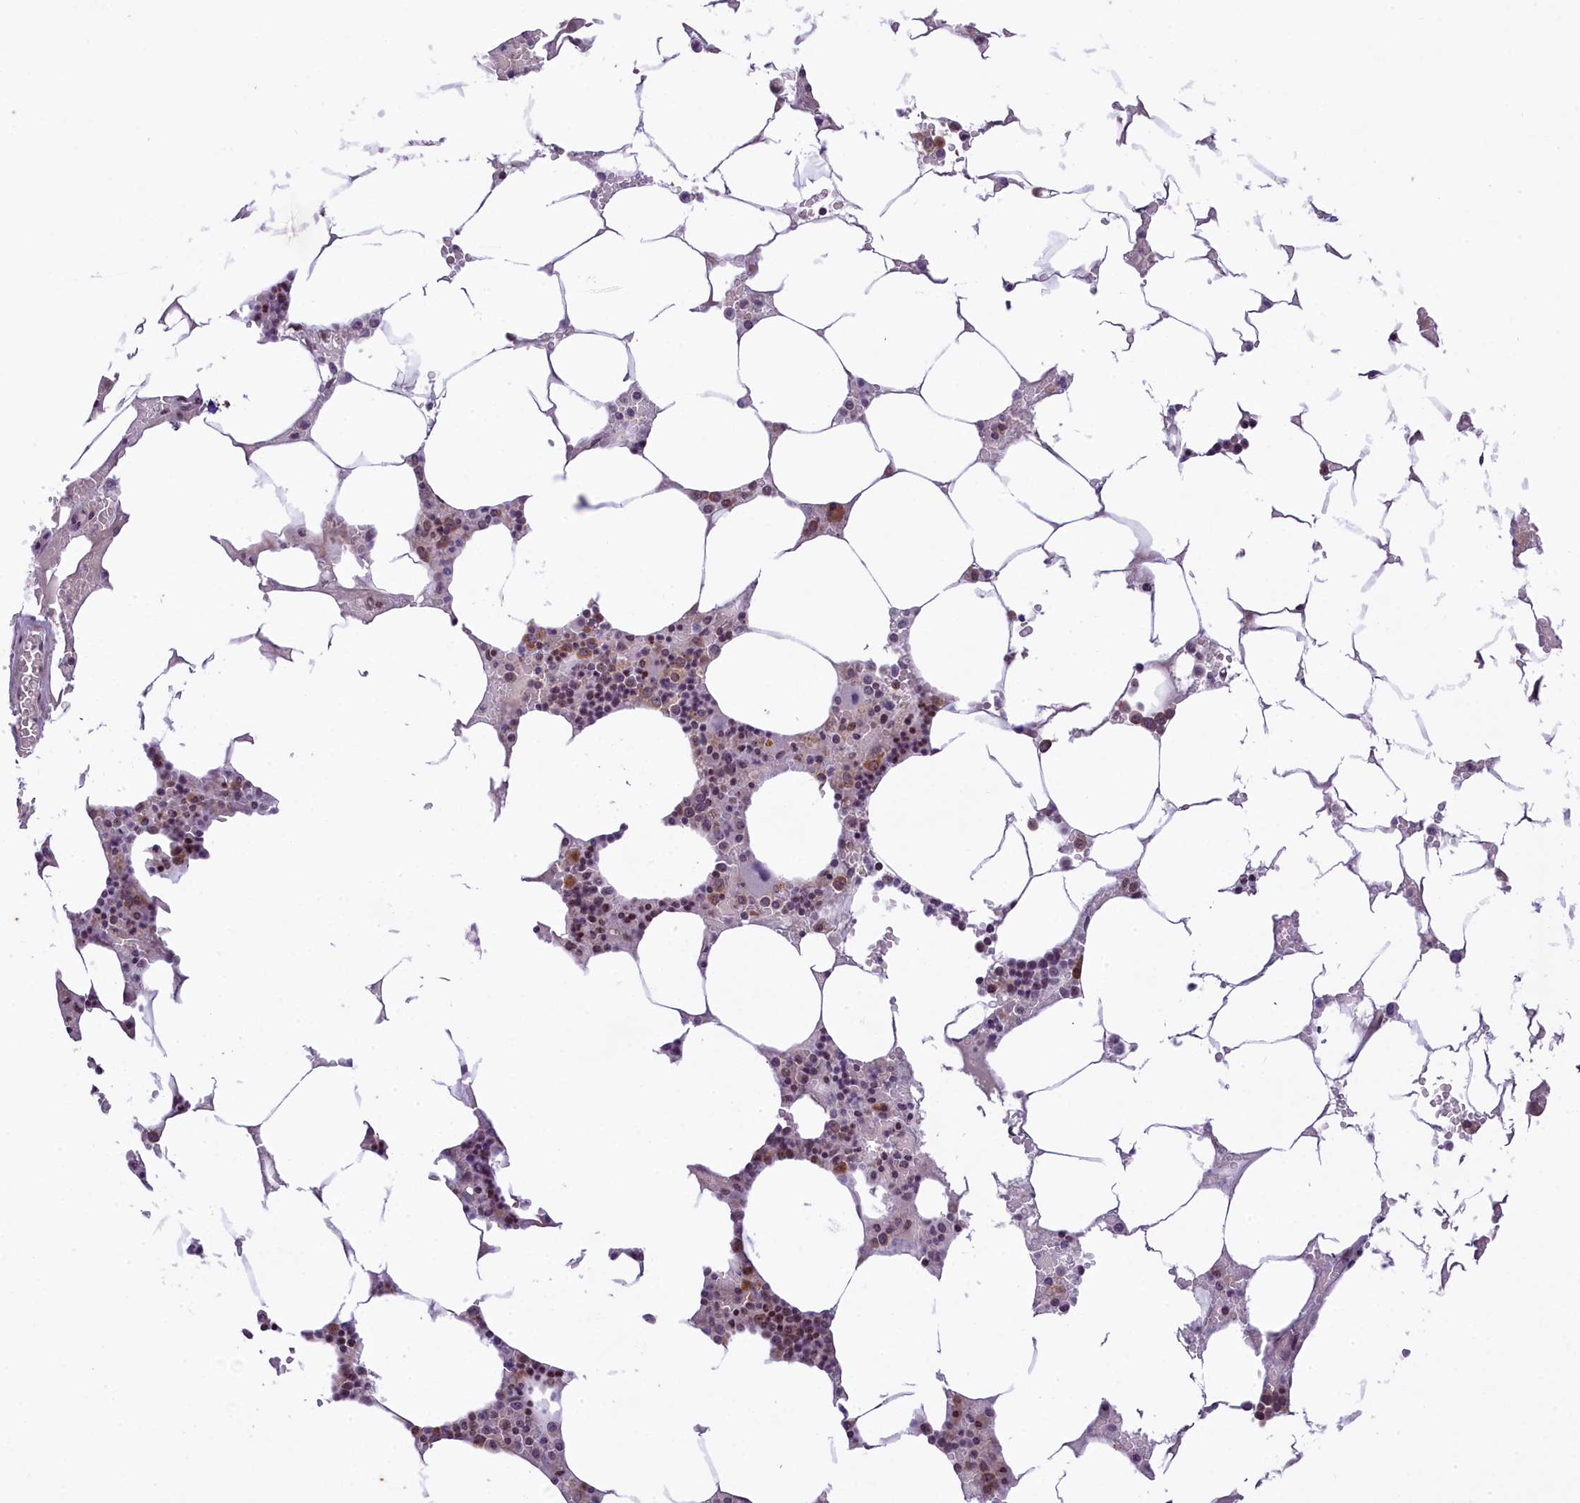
{"staining": {"intensity": "weak", "quantity": "25%-75%", "location": "cytoplasmic/membranous,nuclear"}, "tissue": "bone marrow", "cell_type": "Hematopoietic cells", "image_type": "normal", "snomed": [{"axis": "morphology", "description": "Normal tissue, NOS"}, {"axis": "topography", "description": "Bone marrow"}], "caption": "Immunohistochemical staining of benign bone marrow reveals low levels of weak cytoplasmic/membranous,nuclear staining in about 25%-75% of hematopoietic cells.", "gene": "RBBP8", "patient": {"sex": "male", "age": 70}}